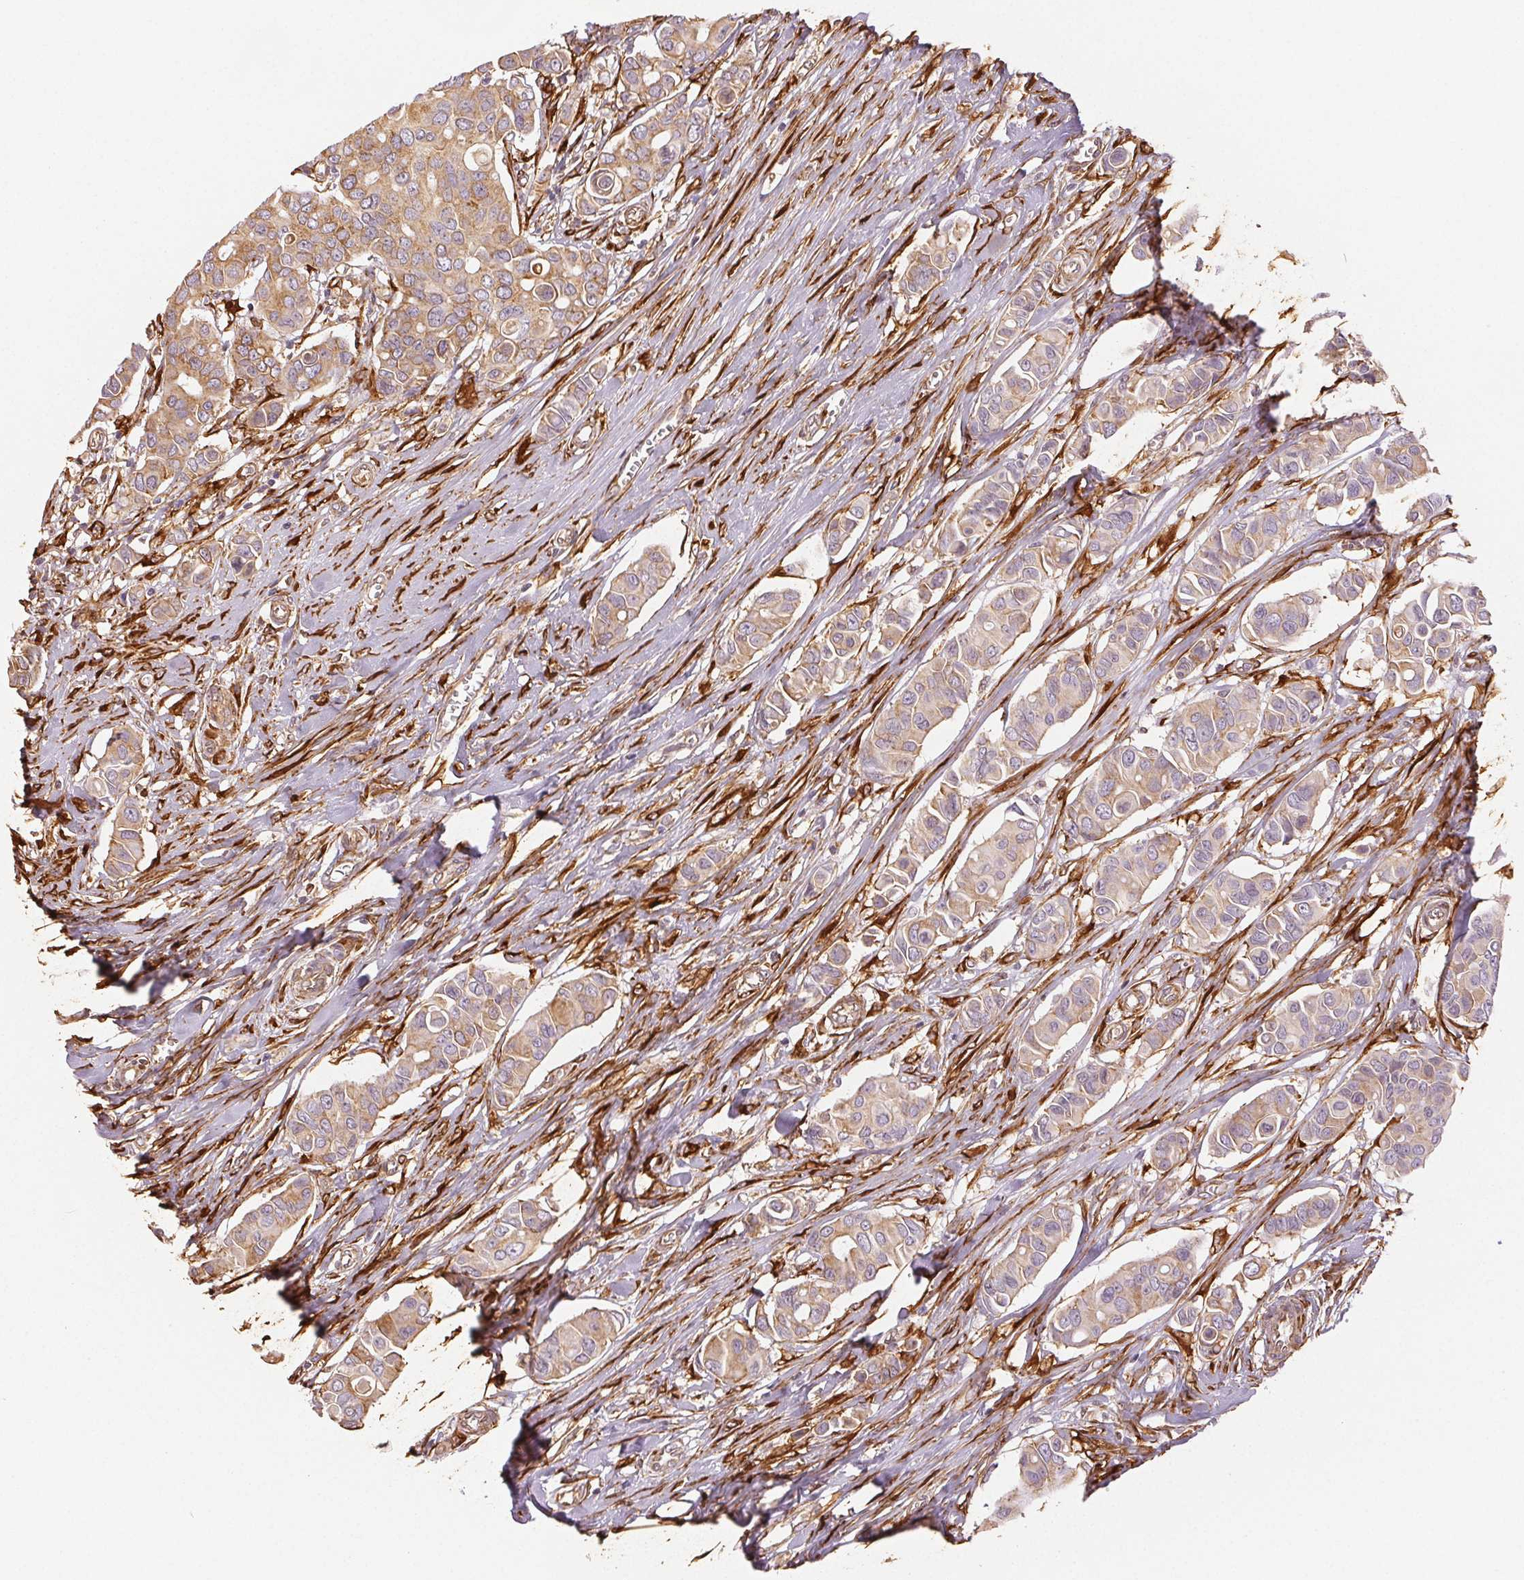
{"staining": {"intensity": "weak", "quantity": ">75%", "location": "cytoplasmic/membranous"}, "tissue": "breast cancer", "cell_type": "Tumor cells", "image_type": "cancer", "snomed": [{"axis": "morphology", "description": "Normal tissue, NOS"}, {"axis": "morphology", "description": "Duct carcinoma"}, {"axis": "topography", "description": "Skin"}, {"axis": "topography", "description": "Breast"}], "caption": "This is a histology image of immunohistochemistry staining of breast cancer (infiltrating ductal carcinoma), which shows weak expression in the cytoplasmic/membranous of tumor cells.", "gene": "RCN3", "patient": {"sex": "female", "age": 54}}